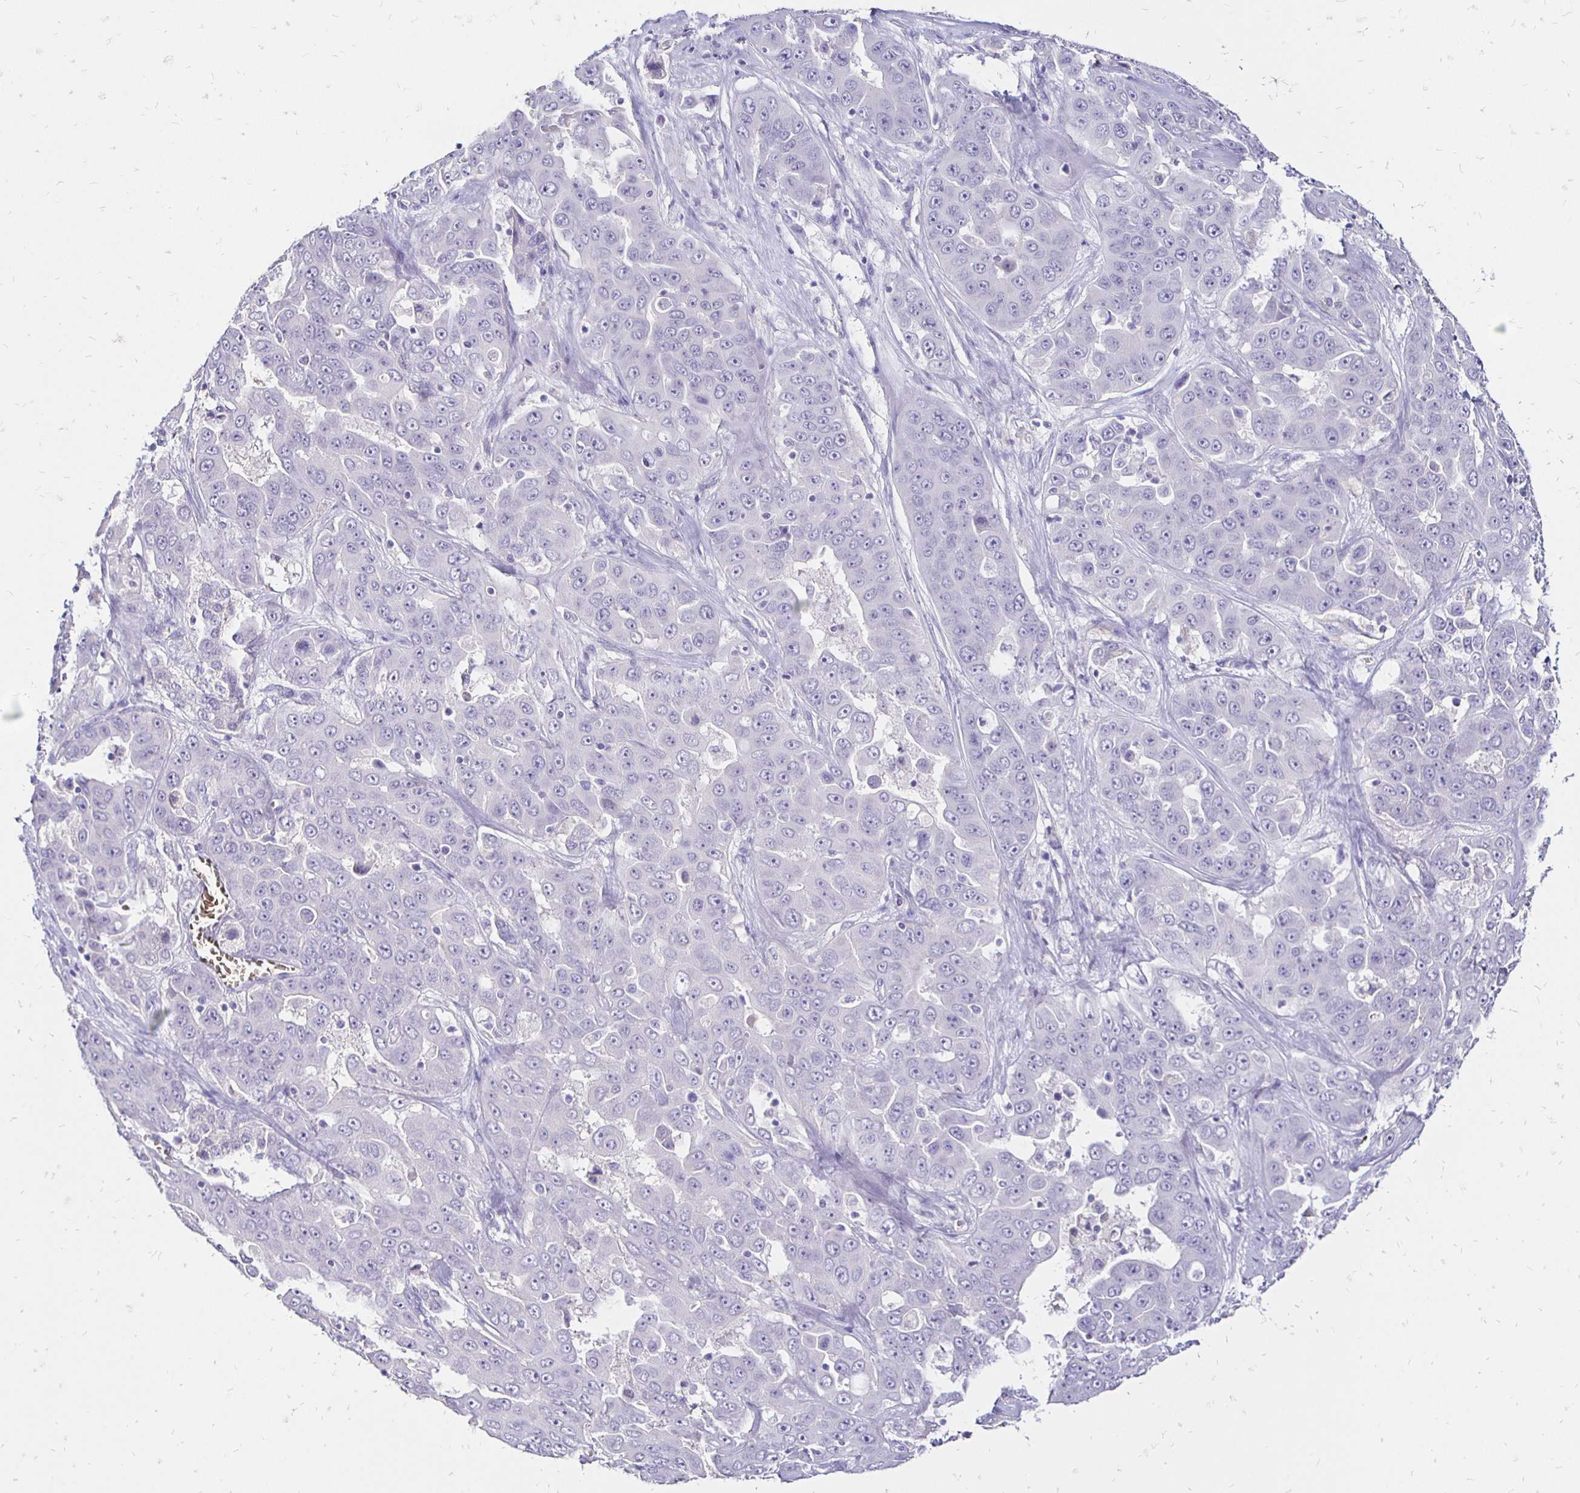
{"staining": {"intensity": "negative", "quantity": "none", "location": "none"}, "tissue": "liver cancer", "cell_type": "Tumor cells", "image_type": "cancer", "snomed": [{"axis": "morphology", "description": "Cholangiocarcinoma"}, {"axis": "topography", "description": "Liver"}], "caption": "Tumor cells show no significant protein staining in liver cholangiocarcinoma.", "gene": "IRGC", "patient": {"sex": "female", "age": 52}}